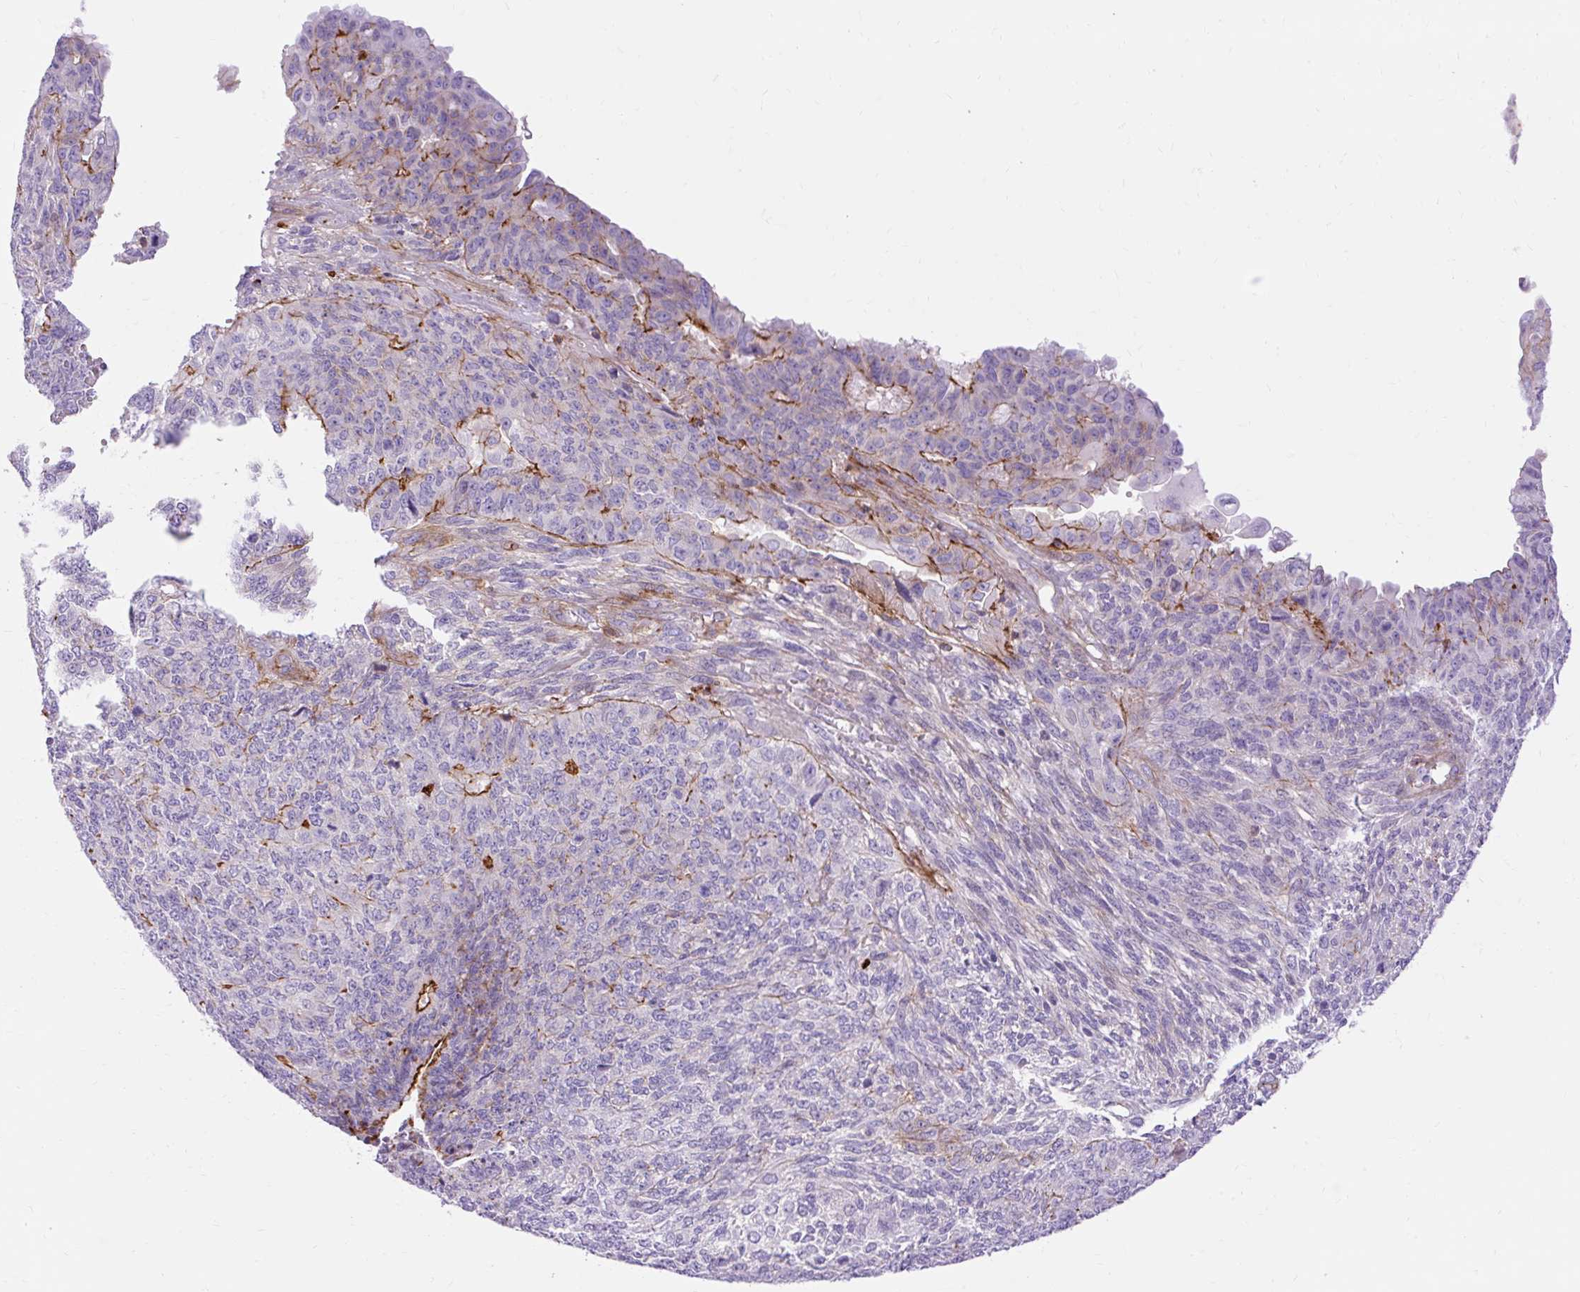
{"staining": {"intensity": "moderate", "quantity": "<25%", "location": "cytoplasmic/membranous"}, "tissue": "endometrial cancer", "cell_type": "Tumor cells", "image_type": "cancer", "snomed": [{"axis": "morphology", "description": "Adenocarcinoma, NOS"}, {"axis": "topography", "description": "Endometrium"}], "caption": "This photomicrograph reveals adenocarcinoma (endometrial) stained with immunohistochemistry to label a protein in brown. The cytoplasmic/membranous of tumor cells show moderate positivity for the protein. Nuclei are counter-stained blue.", "gene": "CORO7-PAM16", "patient": {"sex": "female", "age": 32}}